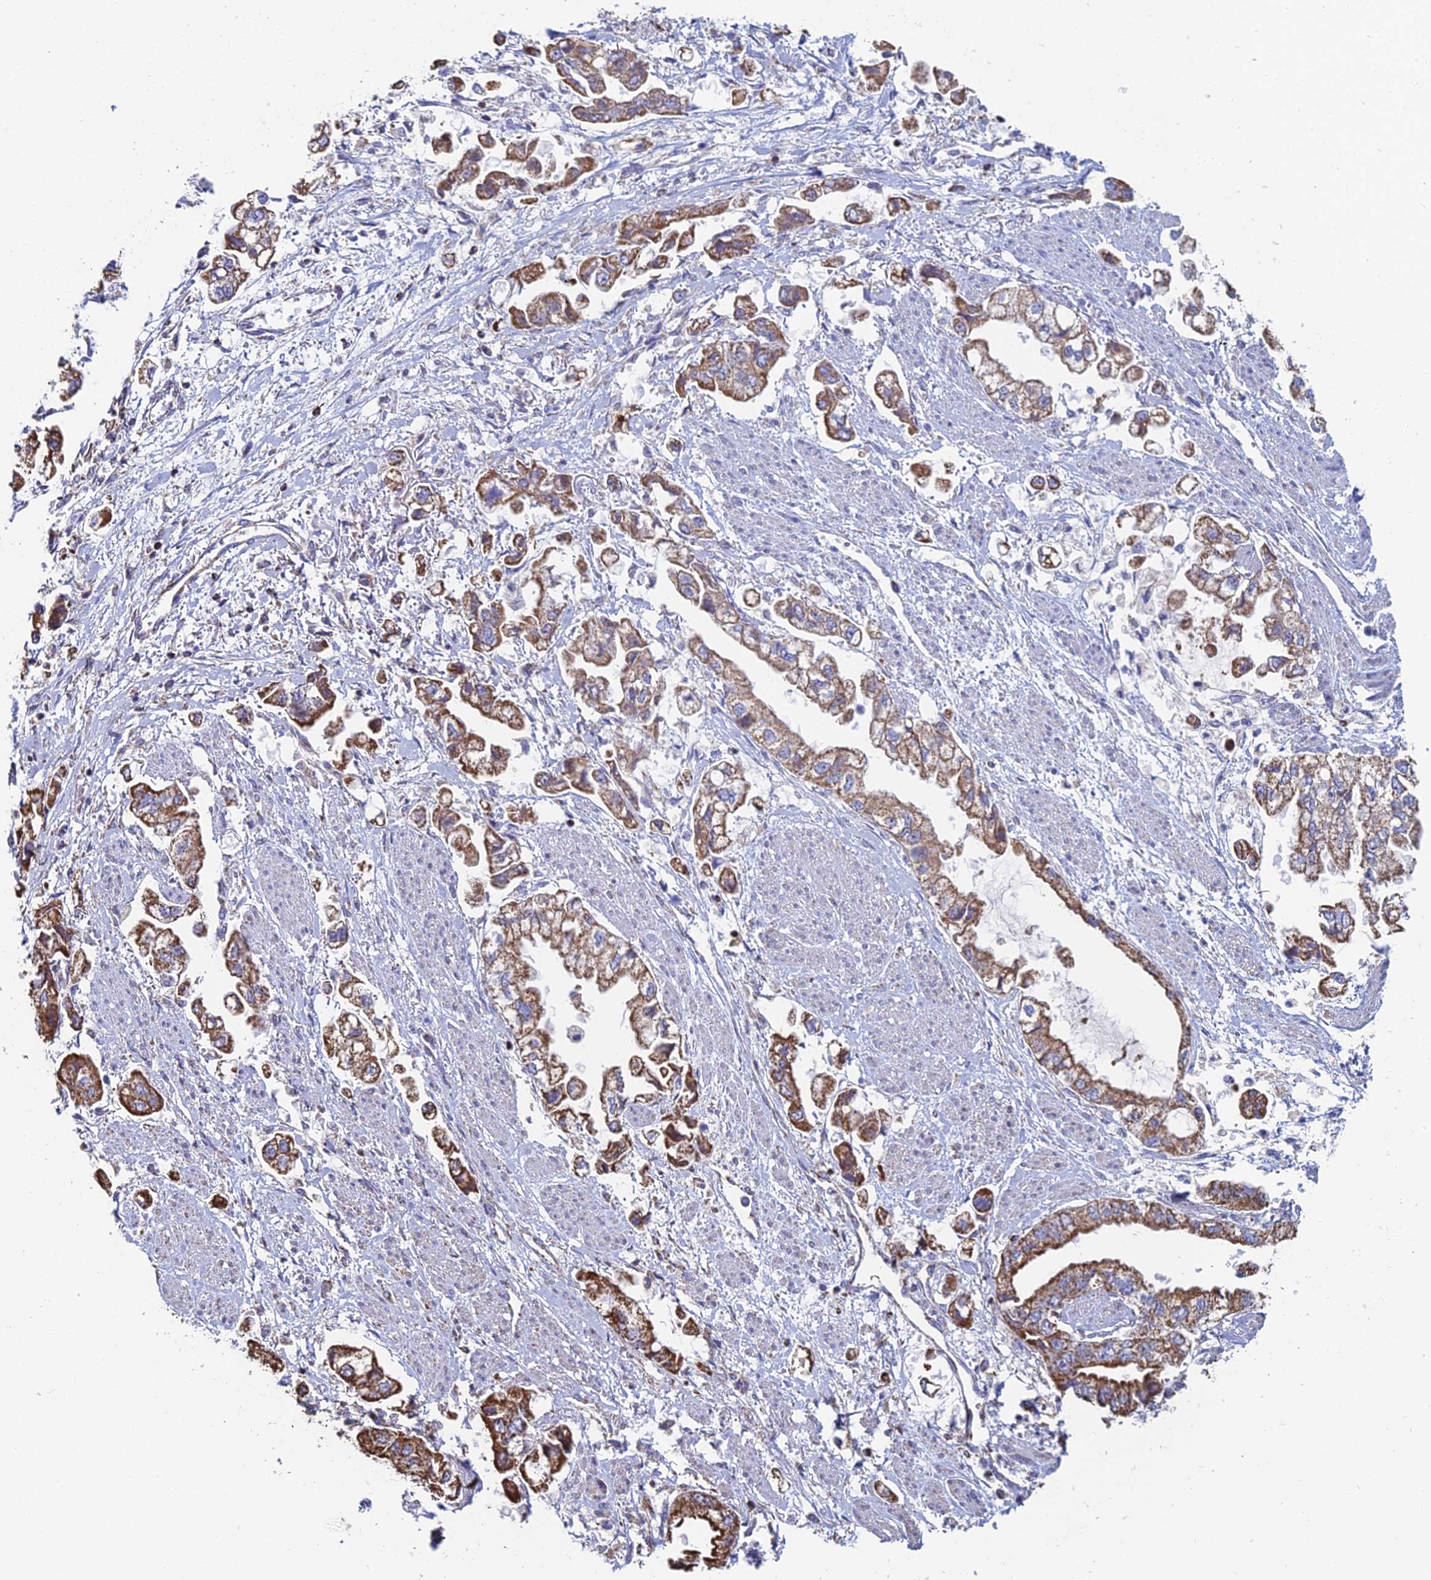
{"staining": {"intensity": "moderate", "quantity": ">75%", "location": "cytoplasmic/membranous"}, "tissue": "stomach cancer", "cell_type": "Tumor cells", "image_type": "cancer", "snomed": [{"axis": "morphology", "description": "Adenocarcinoma, NOS"}, {"axis": "topography", "description": "Stomach"}], "caption": "Tumor cells reveal medium levels of moderate cytoplasmic/membranous expression in approximately >75% of cells in human stomach cancer (adenocarcinoma).", "gene": "SPOCK2", "patient": {"sex": "male", "age": 62}}